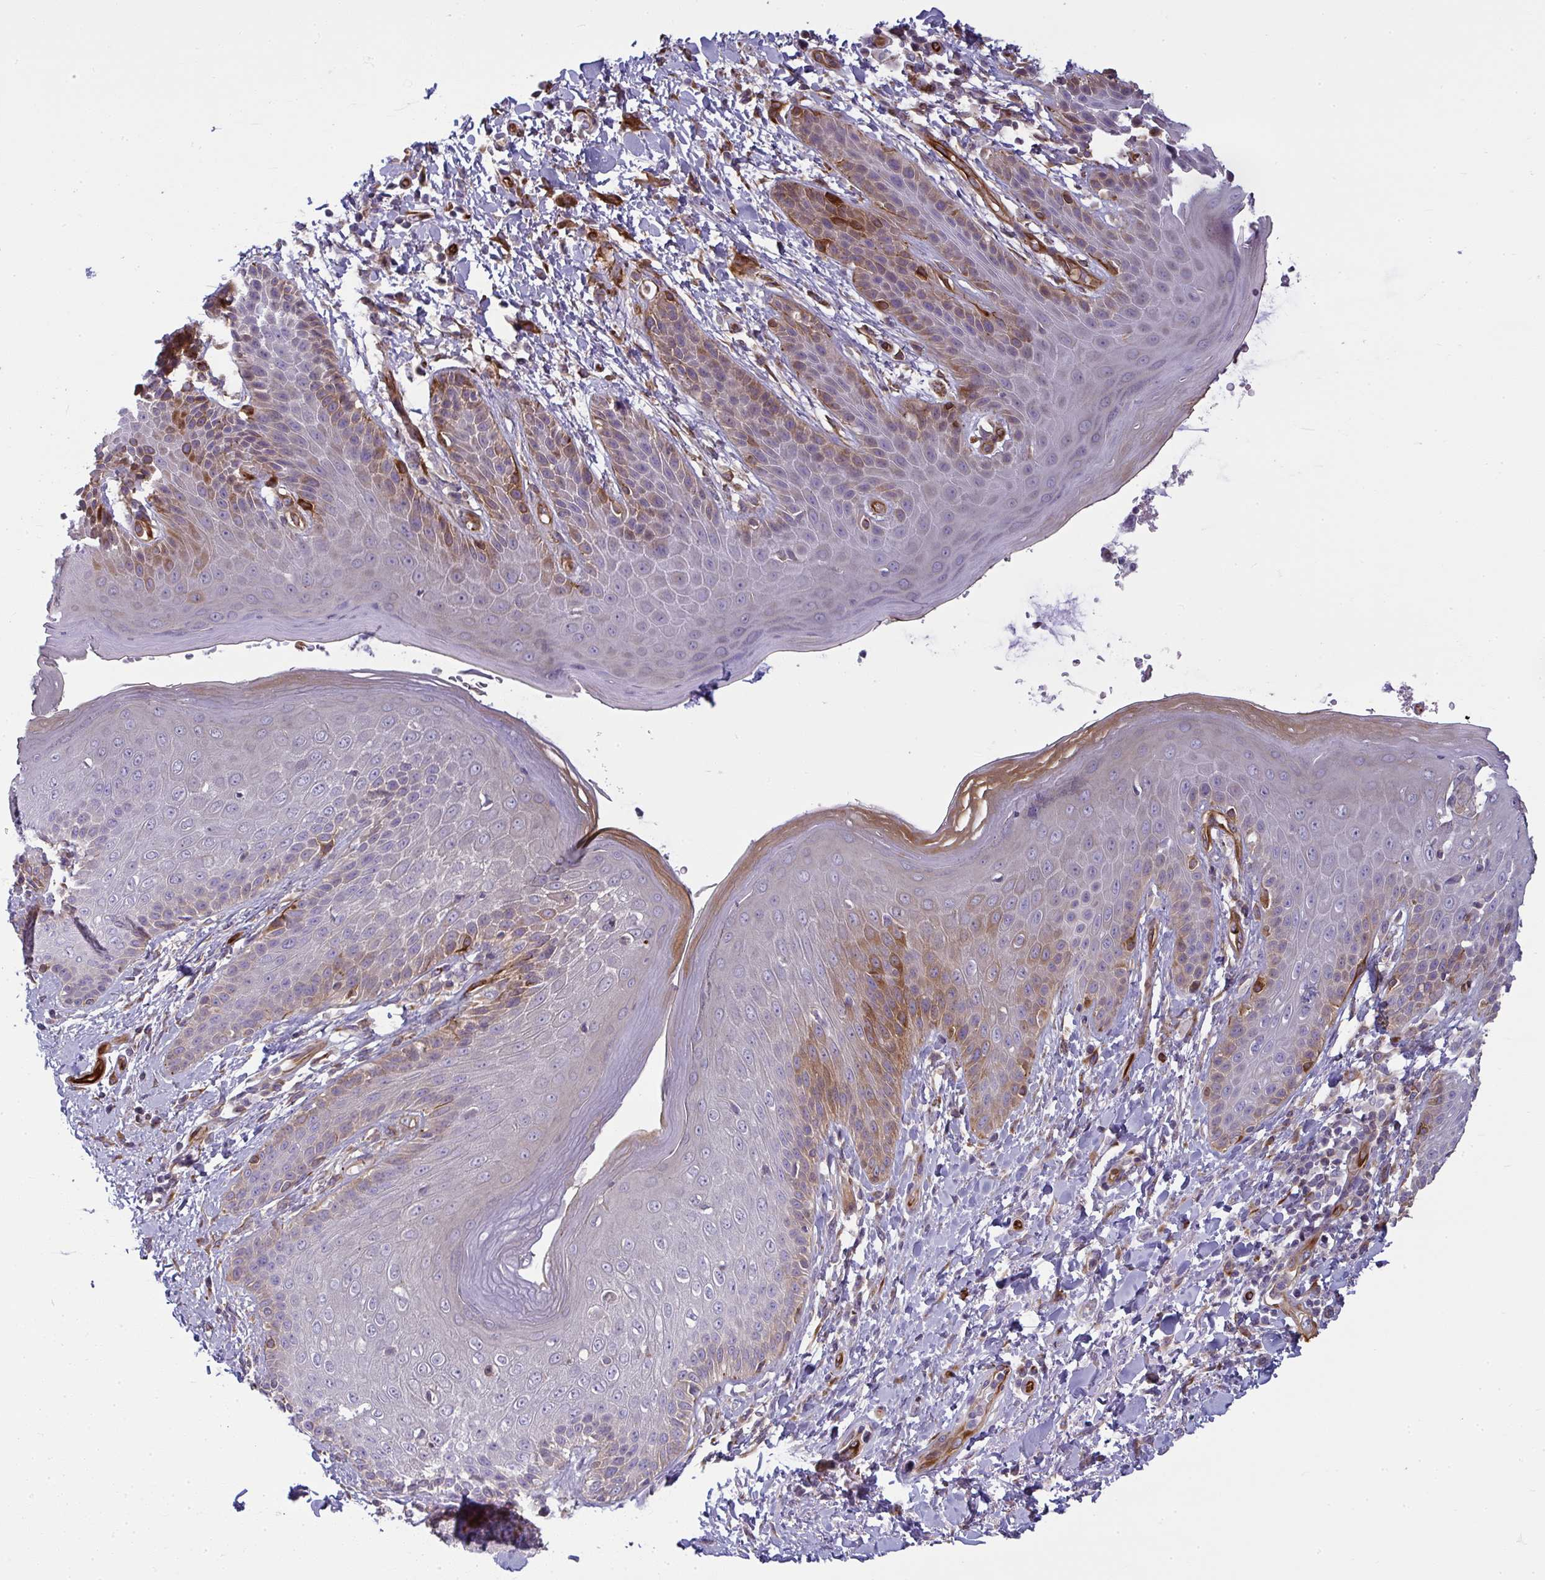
{"staining": {"intensity": "moderate", "quantity": "<25%", "location": "cytoplasmic/membranous"}, "tissue": "skin", "cell_type": "Epidermal cells", "image_type": "normal", "snomed": [{"axis": "morphology", "description": "Normal tissue, NOS"}, {"axis": "topography", "description": "Anal"}, {"axis": "topography", "description": "Peripheral nerve tissue"}], "caption": "Skin stained with DAB (3,3'-diaminobenzidine) immunohistochemistry shows low levels of moderate cytoplasmic/membranous positivity in approximately <25% of epidermal cells.", "gene": "IFIT3", "patient": {"sex": "male", "age": 51}}